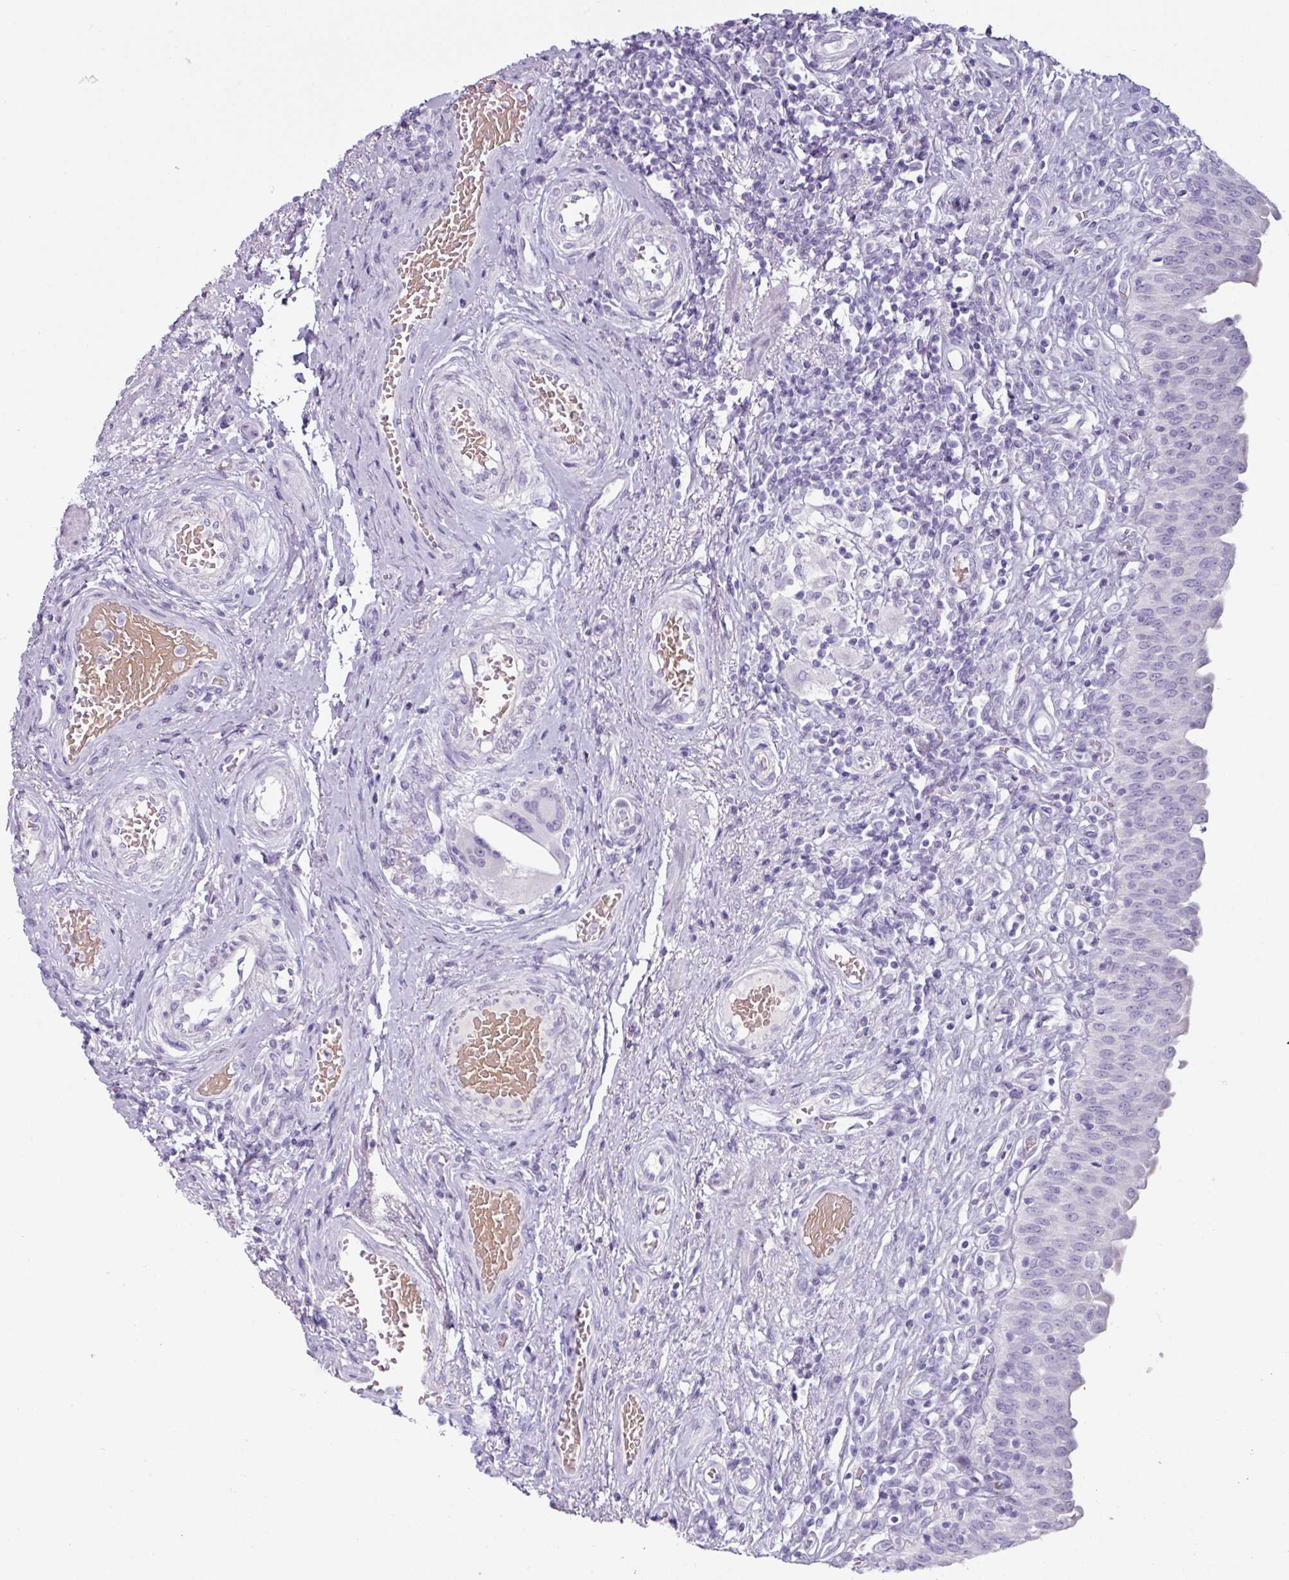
{"staining": {"intensity": "negative", "quantity": "none", "location": "none"}, "tissue": "urinary bladder", "cell_type": "Urothelial cells", "image_type": "normal", "snomed": [{"axis": "morphology", "description": "Normal tissue, NOS"}, {"axis": "topography", "description": "Urinary bladder"}], "caption": "Immunohistochemistry histopathology image of benign urinary bladder: urinary bladder stained with DAB (3,3'-diaminobenzidine) shows no significant protein positivity in urothelial cells.", "gene": "CLCA1", "patient": {"sex": "male", "age": 71}}